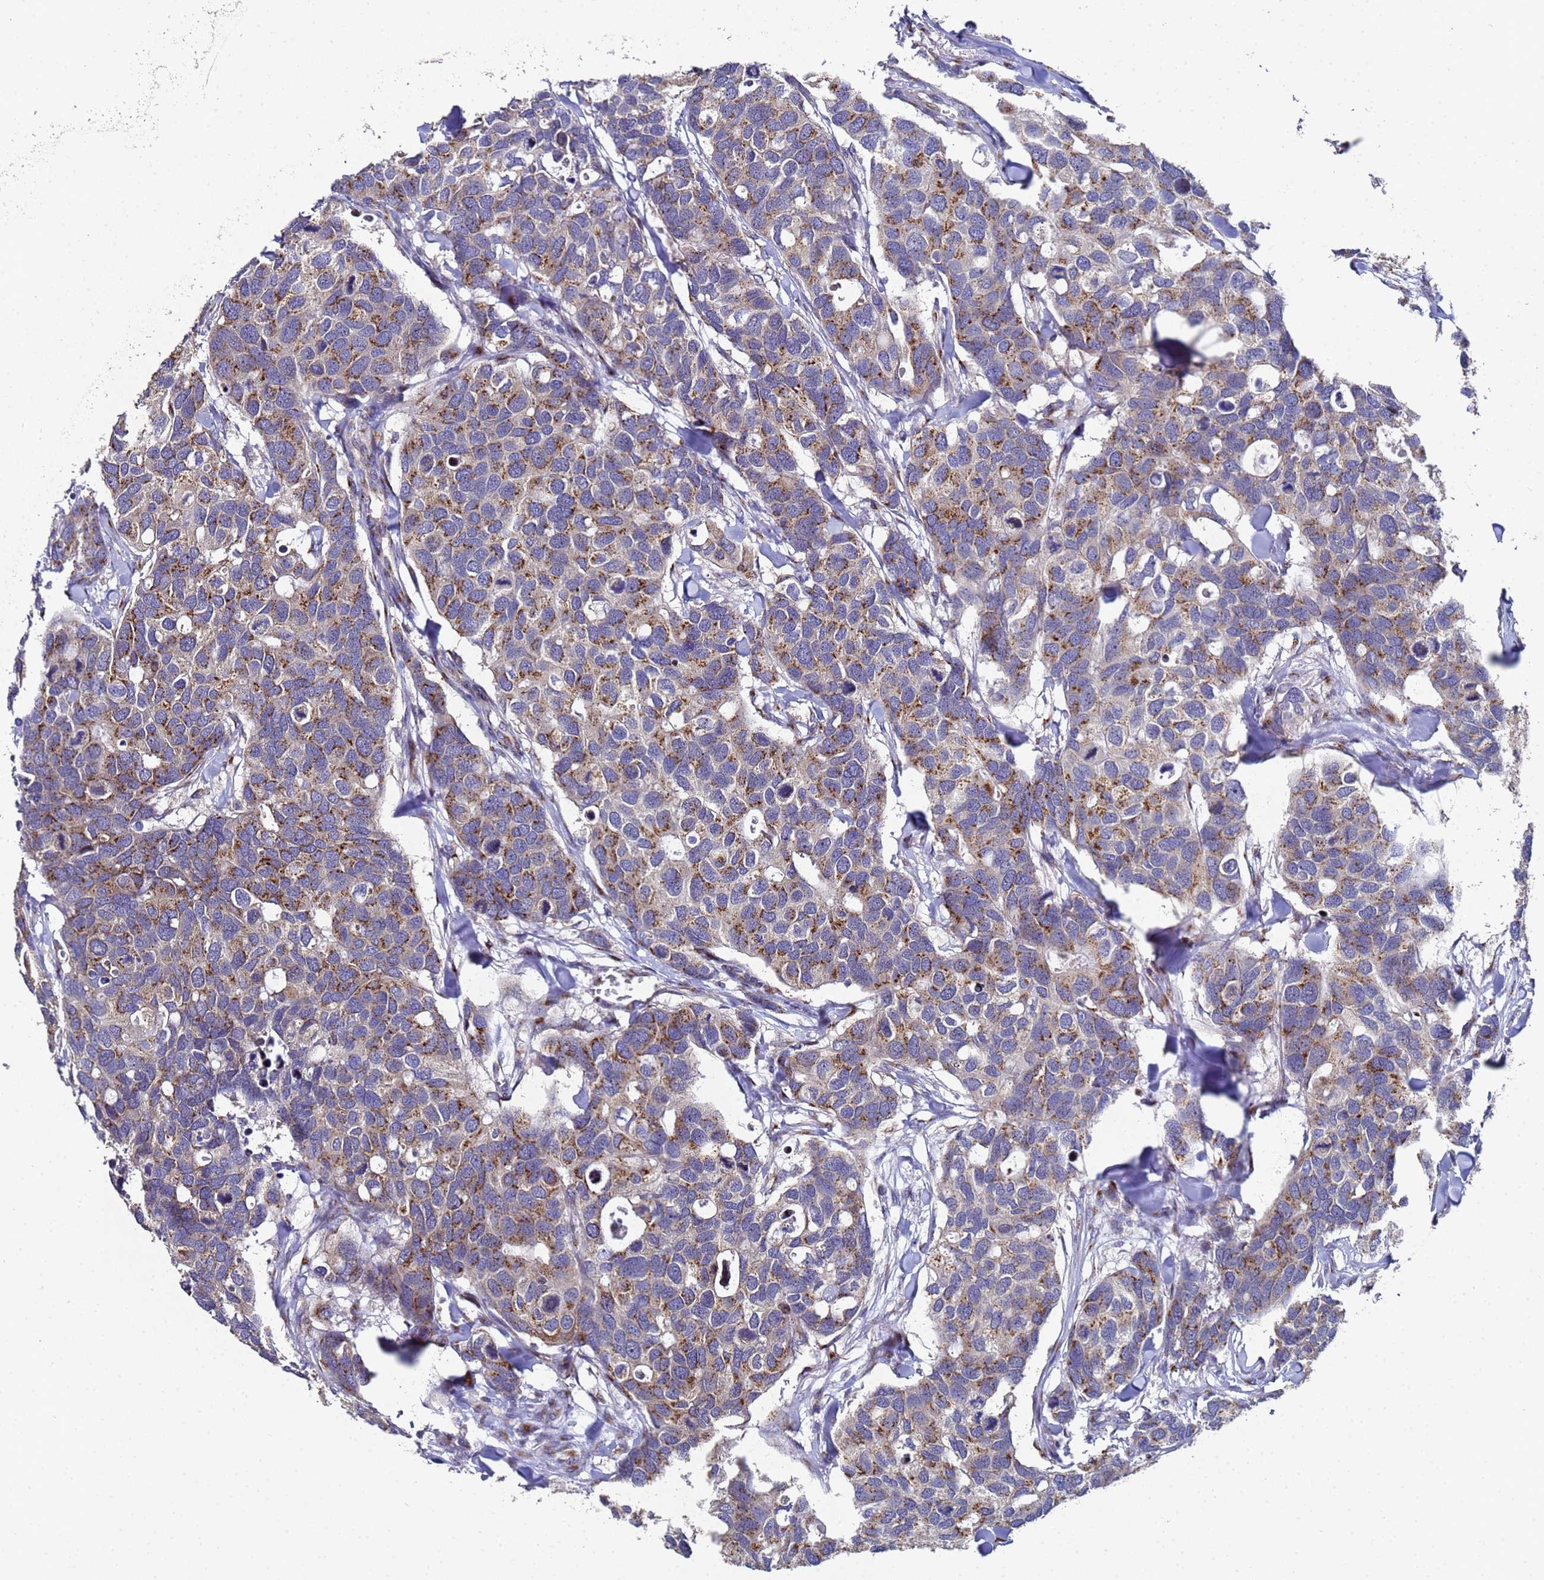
{"staining": {"intensity": "moderate", "quantity": "25%-75%", "location": "cytoplasmic/membranous"}, "tissue": "breast cancer", "cell_type": "Tumor cells", "image_type": "cancer", "snomed": [{"axis": "morphology", "description": "Duct carcinoma"}, {"axis": "topography", "description": "Breast"}], "caption": "Immunohistochemistry of human breast infiltrating ductal carcinoma shows medium levels of moderate cytoplasmic/membranous expression in approximately 25%-75% of tumor cells.", "gene": "NSUN6", "patient": {"sex": "female", "age": 83}}